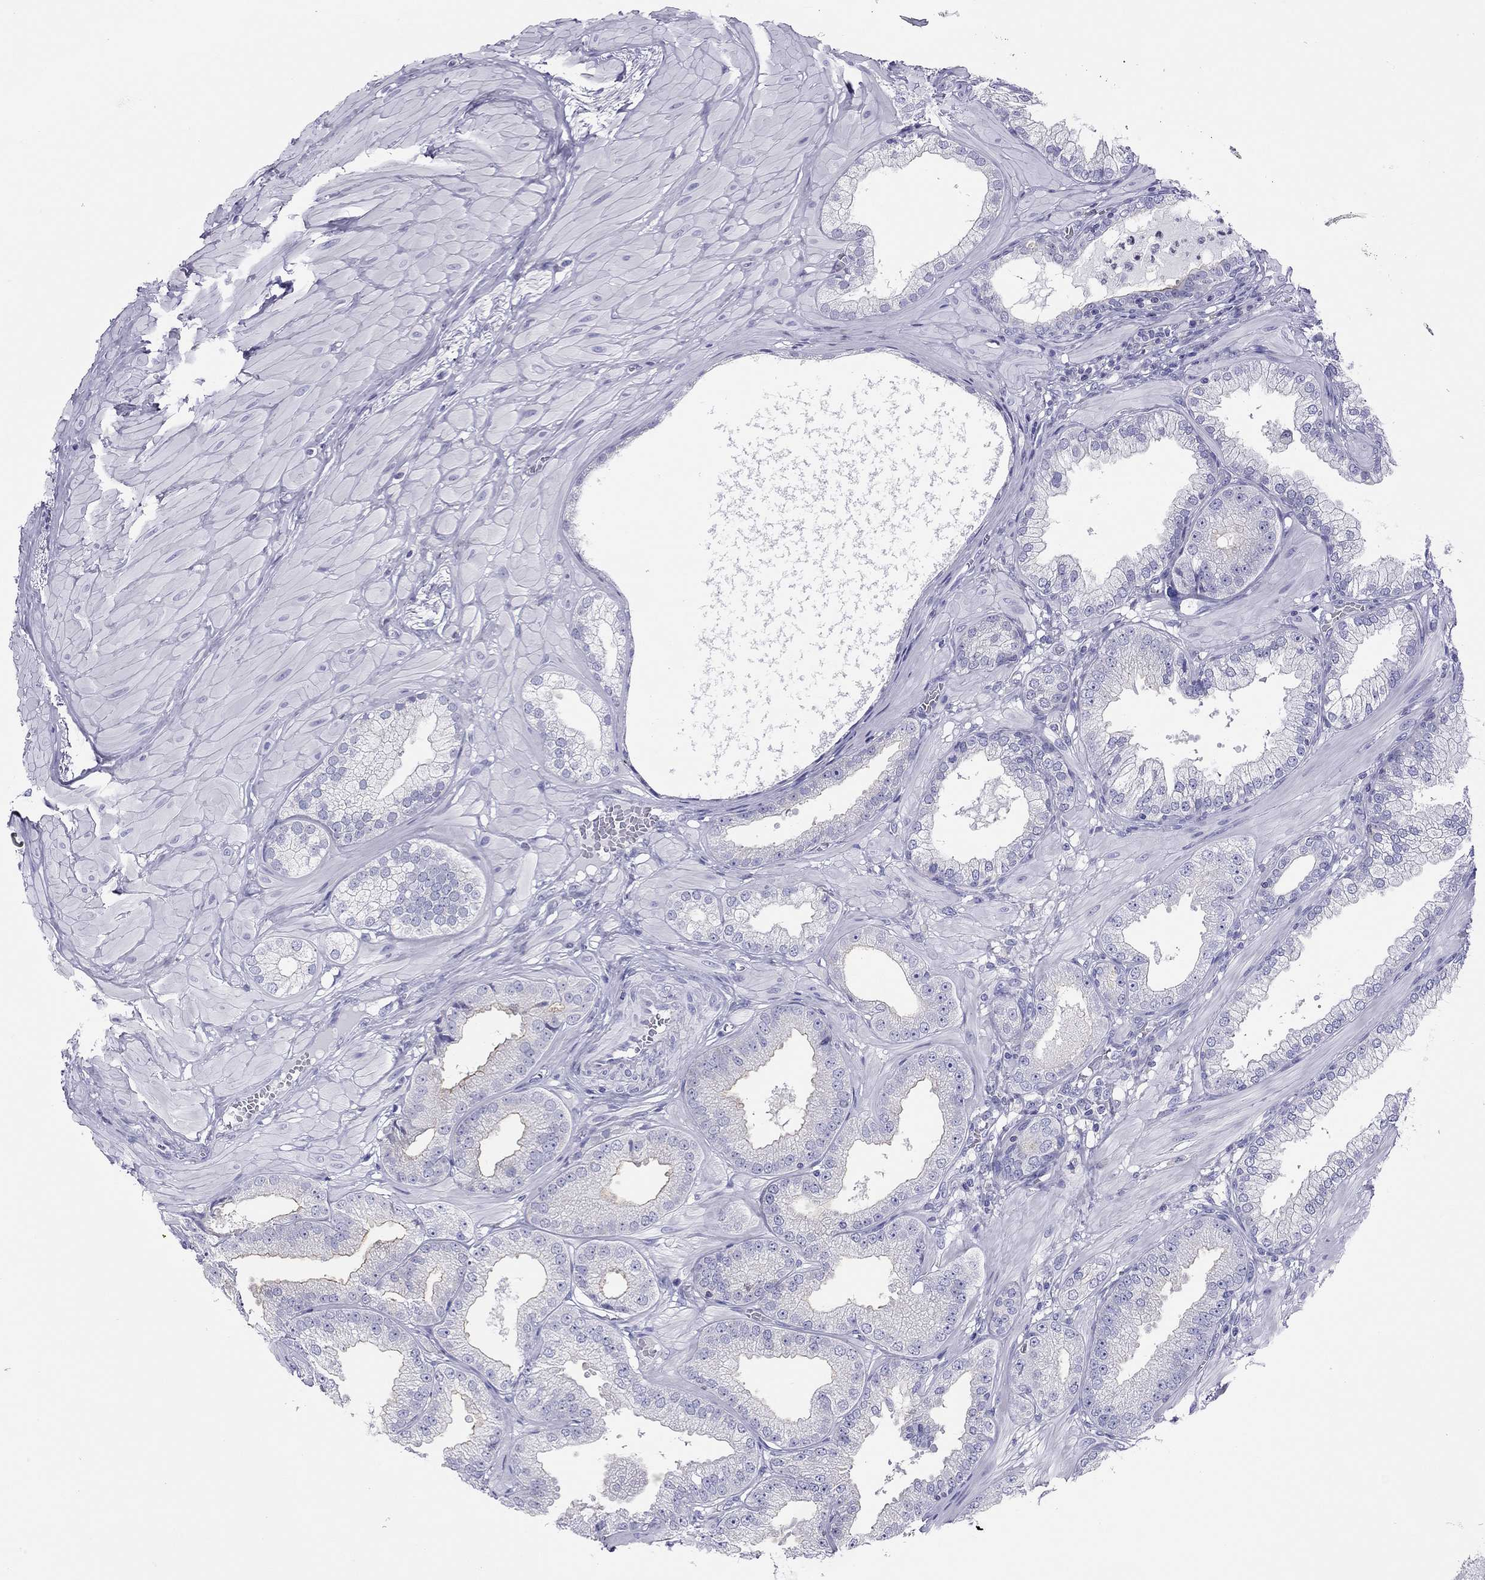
{"staining": {"intensity": "negative", "quantity": "none", "location": "none"}, "tissue": "prostate cancer", "cell_type": "Tumor cells", "image_type": "cancer", "snomed": [{"axis": "morphology", "description": "Adenocarcinoma, Low grade"}, {"axis": "topography", "description": "Prostate"}], "caption": "Micrograph shows no protein staining in tumor cells of prostate cancer (low-grade adenocarcinoma) tissue. Brightfield microscopy of immunohistochemistry (IHC) stained with DAB (brown) and hematoxylin (blue), captured at high magnification.", "gene": "SLC46A2", "patient": {"sex": "male", "age": 55}}